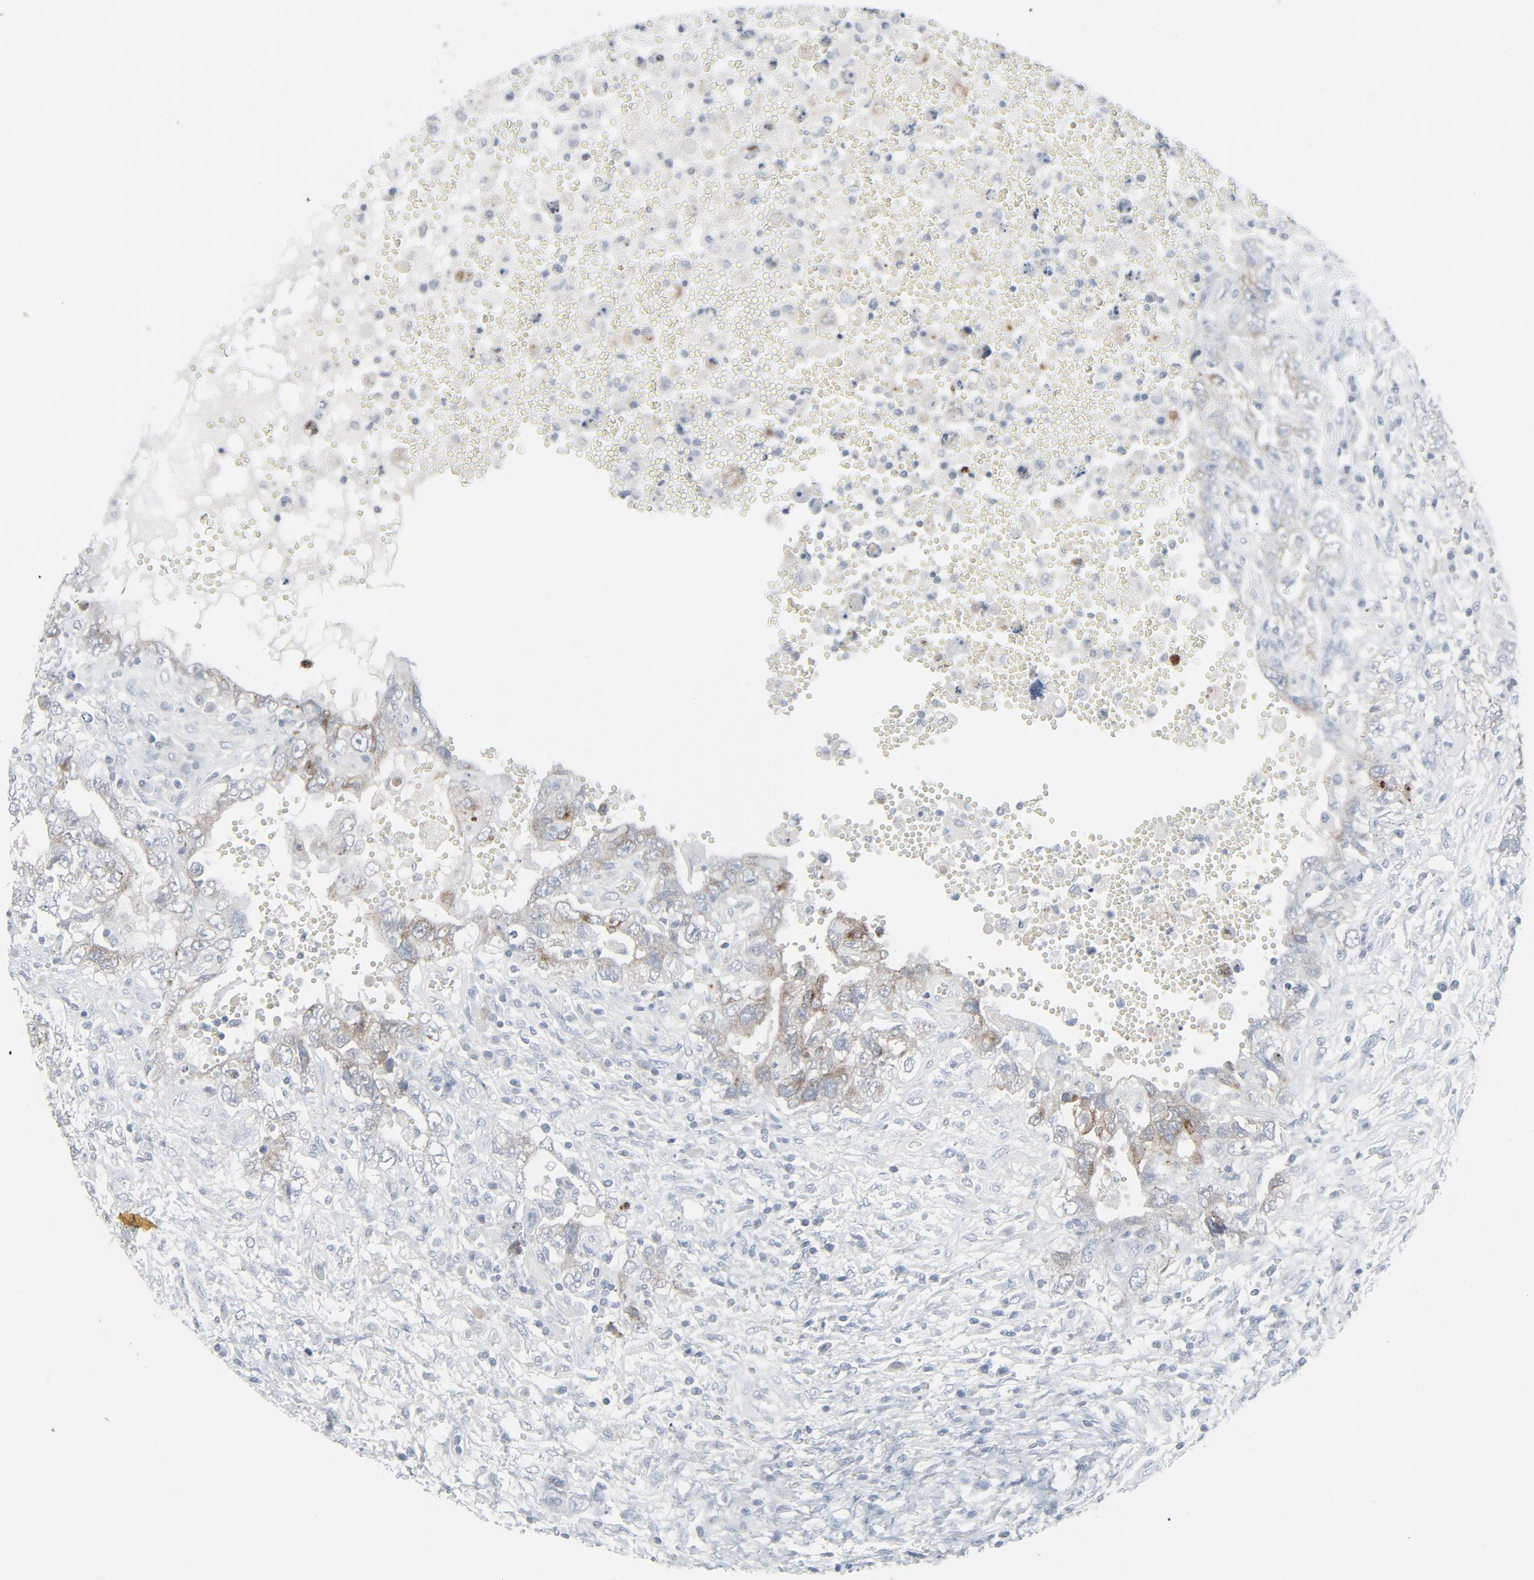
{"staining": {"intensity": "moderate", "quantity": "<25%", "location": "cytoplasmic/membranous"}, "tissue": "testis cancer", "cell_type": "Tumor cells", "image_type": "cancer", "snomed": [{"axis": "morphology", "description": "Carcinoma, Embryonal, NOS"}, {"axis": "topography", "description": "Testis"}], "caption": "Testis cancer was stained to show a protein in brown. There is low levels of moderate cytoplasmic/membranous expression in approximately <25% of tumor cells.", "gene": "FGFR3", "patient": {"sex": "male", "age": 26}}